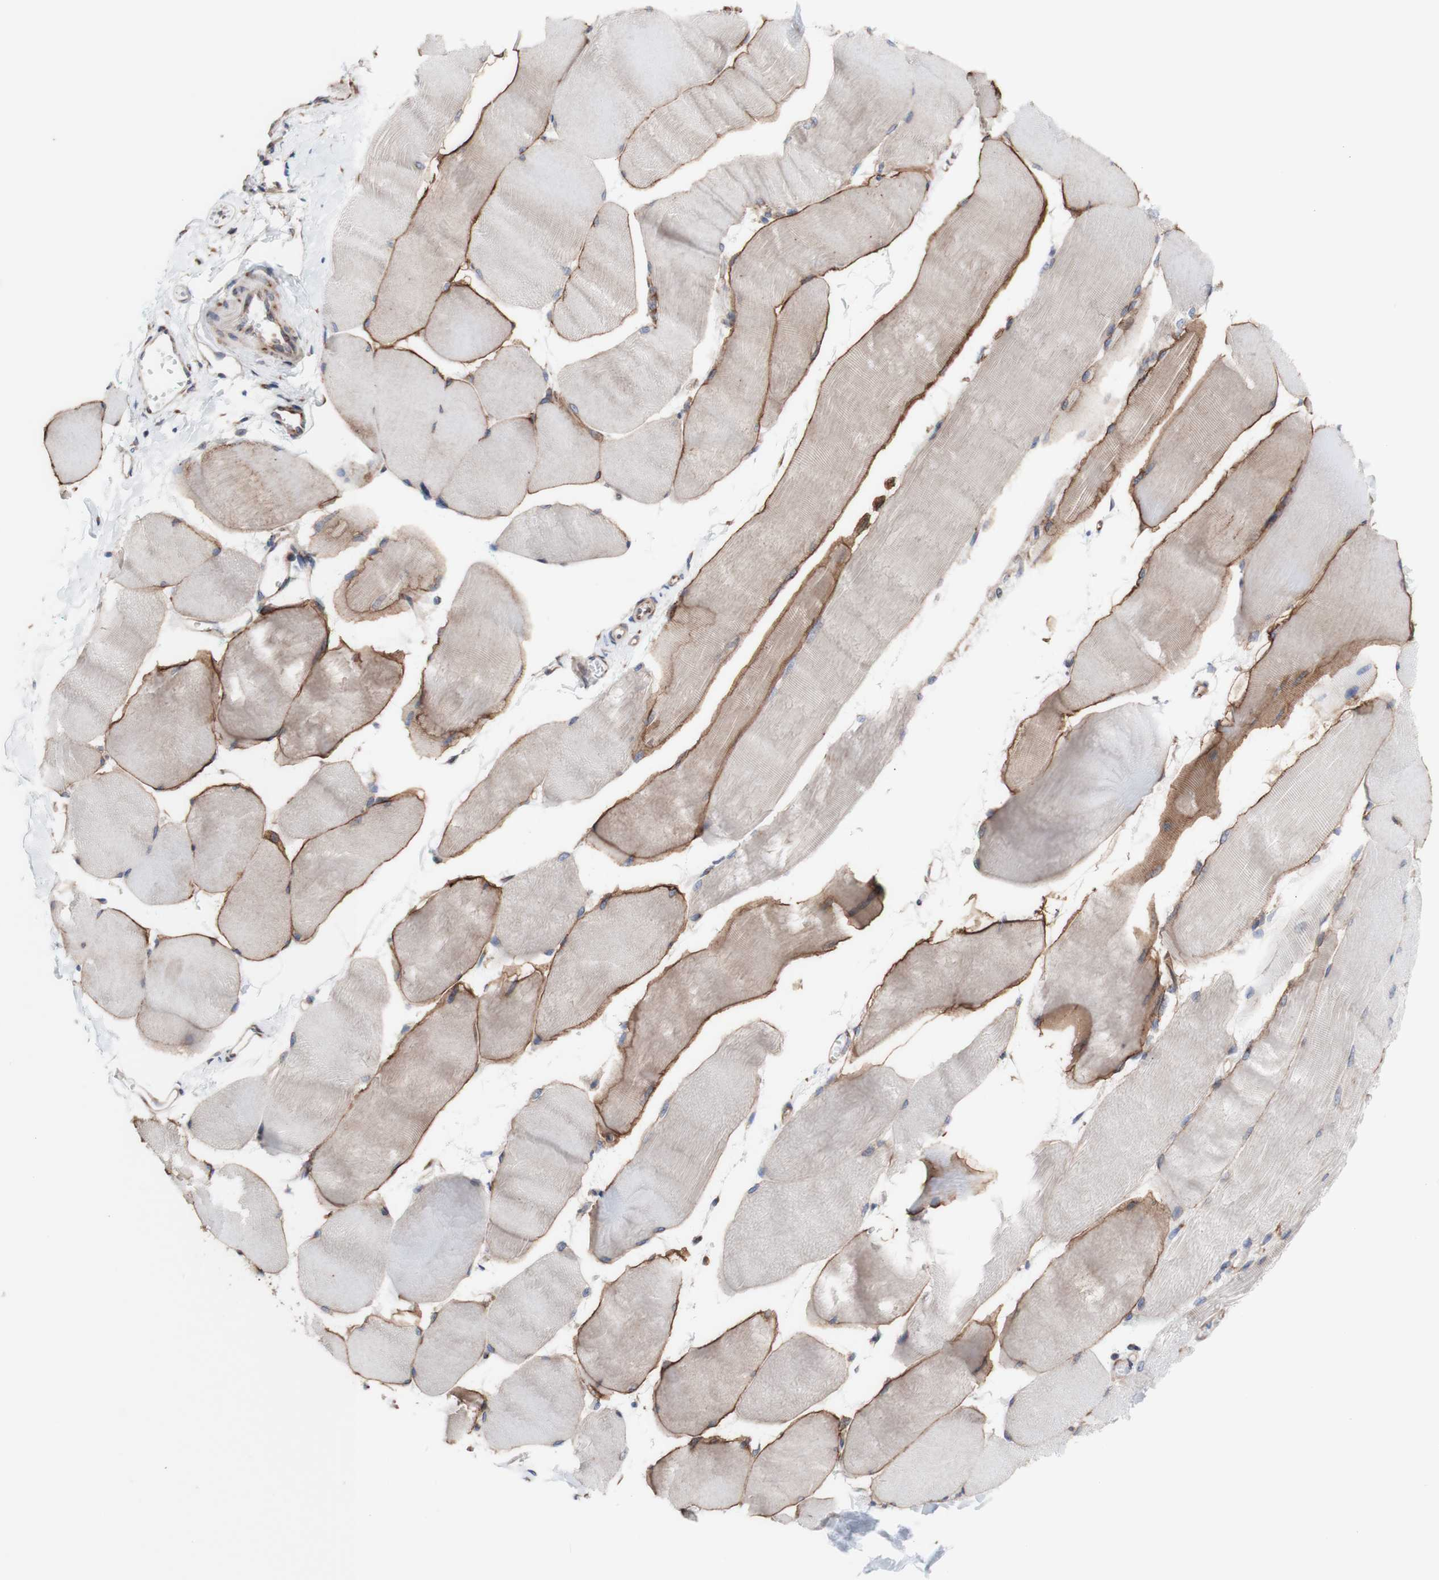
{"staining": {"intensity": "weak", "quantity": ">75%", "location": "cytoplasmic/membranous"}, "tissue": "skeletal muscle", "cell_type": "Myocytes", "image_type": "normal", "snomed": [{"axis": "morphology", "description": "Normal tissue, NOS"}, {"axis": "morphology", "description": "Squamous cell carcinoma, NOS"}, {"axis": "topography", "description": "Skeletal muscle"}], "caption": "Protein expression analysis of unremarkable skeletal muscle exhibits weak cytoplasmic/membranous expression in about >75% of myocytes. (brown staining indicates protein expression, while blue staining denotes nuclei).", "gene": "LRIG3", "patient": {"sex": "male", "age": 51}}